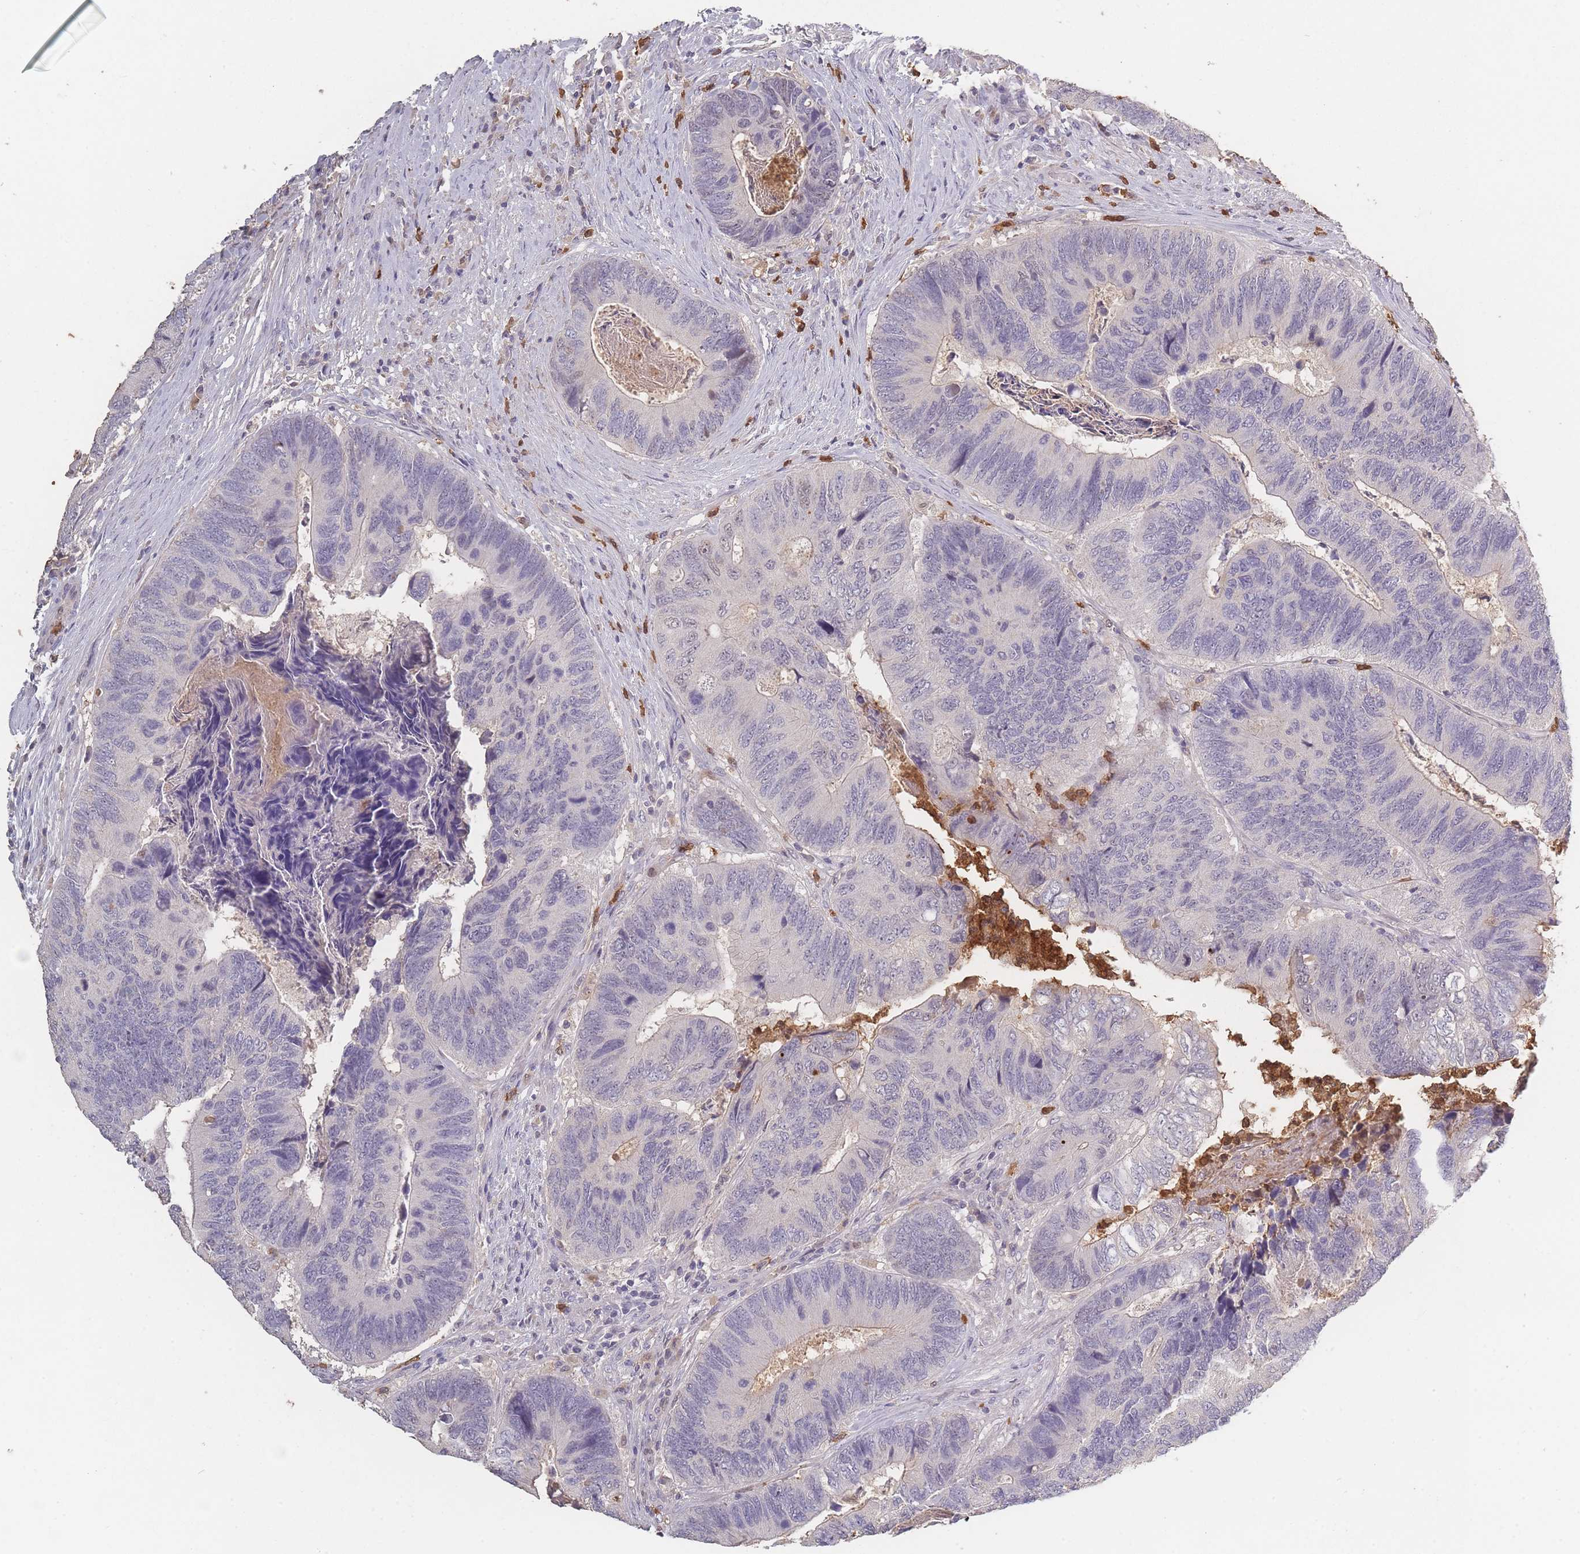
{"staining": {"intensity": "weak", "quantity": "<25%", "location": "cytoplasmic/membranous"}, "tissue": "colorectal cancer", "cell_type": "Tumor cells", "image_type": "cancer", "snomed": [{"axis": "morphology", "description": "Adenocarcinoma, NOS"}, {"axis": "topography", "description": "Colon"}], "caption": "An image of human colorectal cancer (adenocarcinoma) is negative for staining in tumor cells.", "gene": "BST1", "patient": {"sex": "female", "age": 67}}